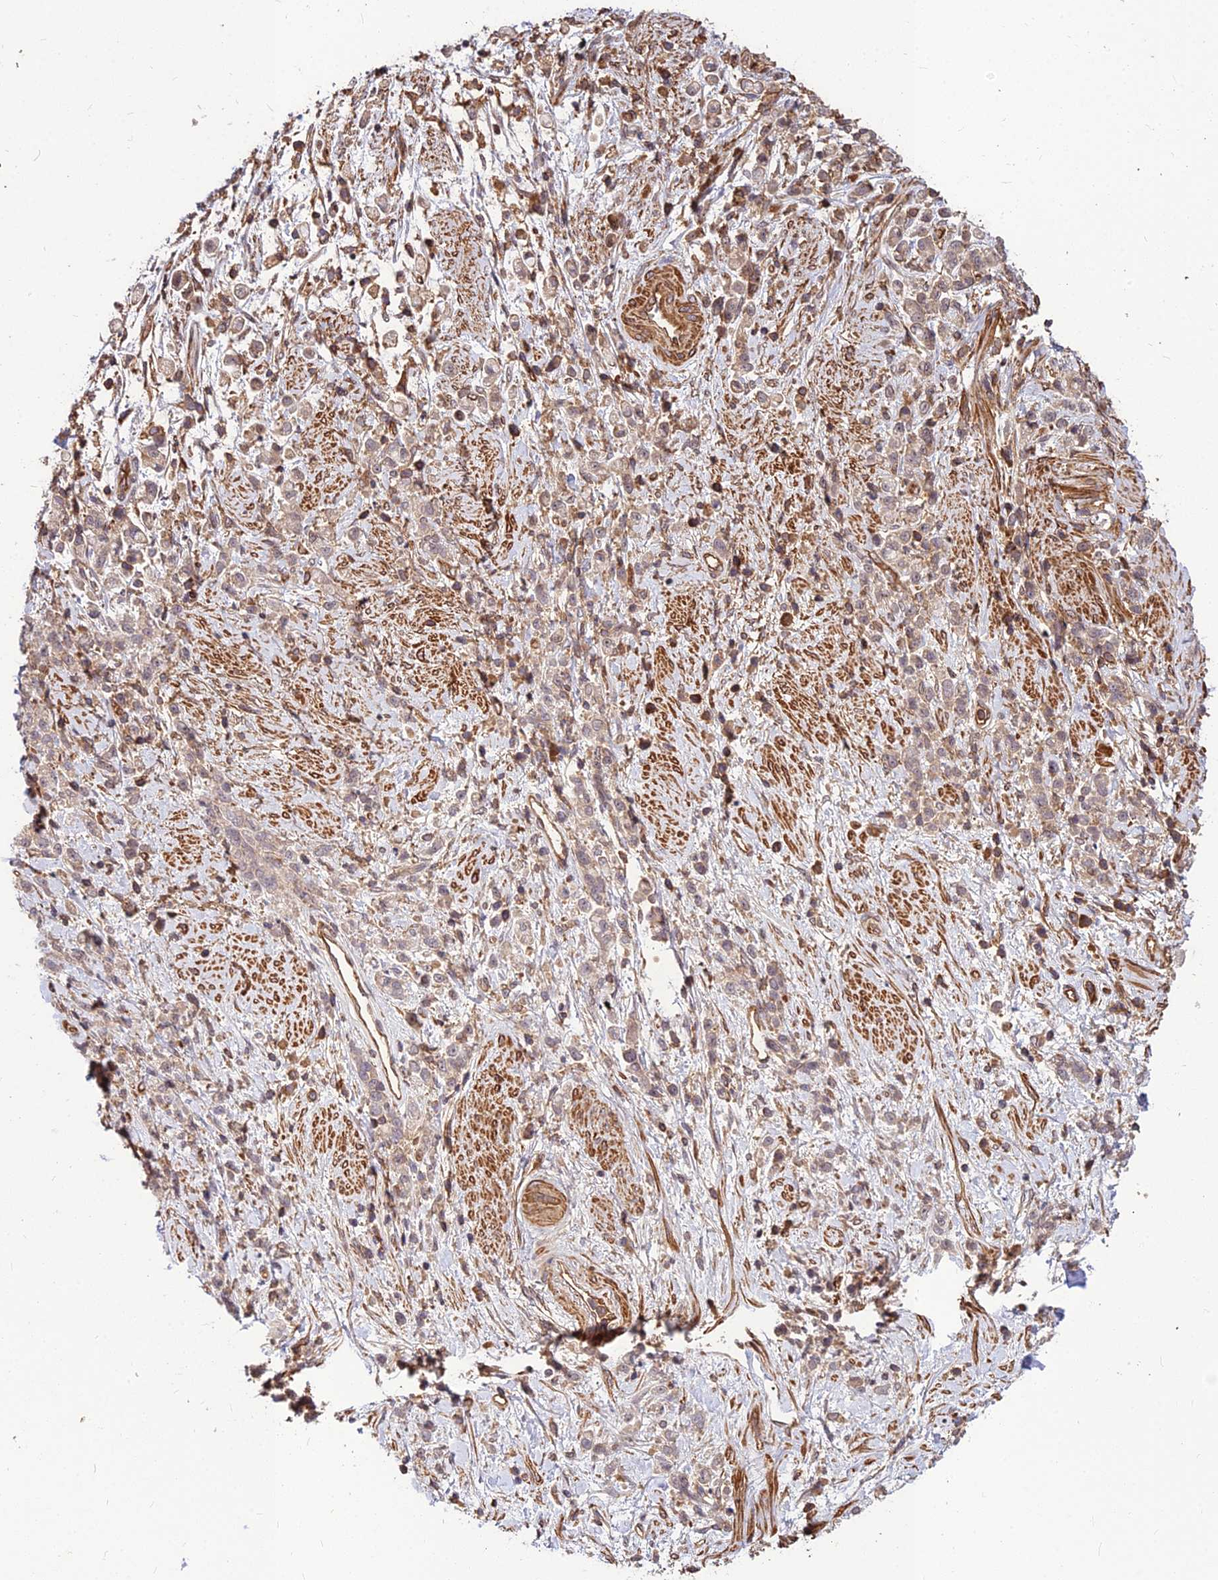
{"staining": {"intensity": "weak", "quantity": "25%-75%", "location": "cytoplasmic/membranous"}, "tissue": "stomach cancer", "cell_type": "Tumor cells", "image_type": "cancer", "snomed": [{"axis": "morphology", "description": "Adenocarcinoma, NOS"}, {"axis": "topography", "description": "Stomach"}], "caption": "Immunohistochemical staining of stomach cancer exhibits low levels of weak cytoplasmic/membranous protein staining in approximately 25%-75% of tumor cells. (DAB (3,3'-diaminobenzidine) = brown stain, brightfield microscopy at high magnification).", "gene": "ZNF467", "patient": {"sex": "female", "age": 60}}